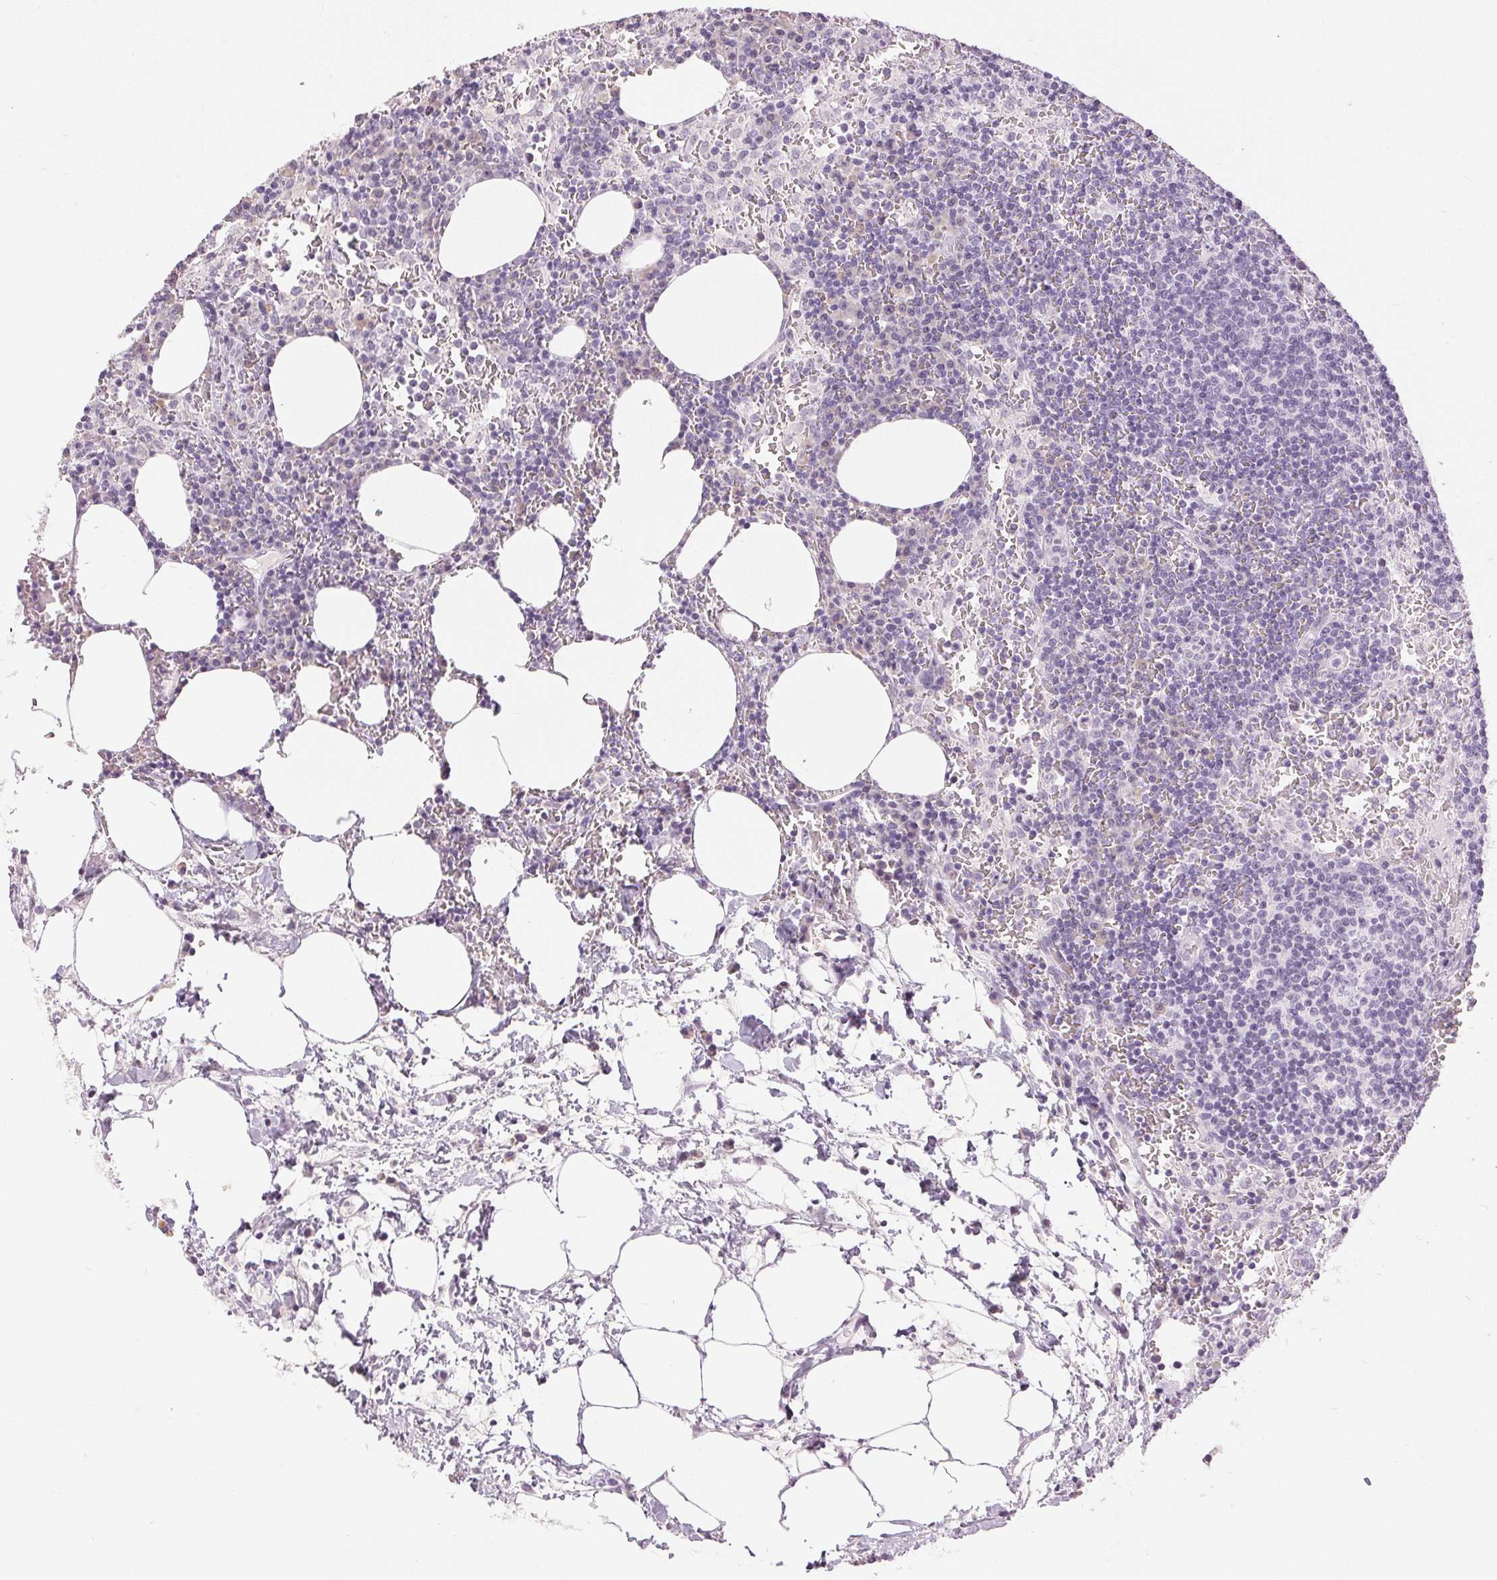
{"staining": {"intensity": "negative", "quantity": "none", "location": "none"}, "tissue": "lymph node", "cell_type": "Germinal center cells", "image_type": "normal", "snomed": [{"axis": "morphology", "description": "Normal tissue, NOS"}, {"axis": "topography", "description": "Lymph node"}], "caption": "High magnification brightfield microscopy of unremarkable lymph node stained with DAB (brown) and counterstained with hematoxylin (blue): germinal center cells show no significant staining.", "gene": "DSG3", "patient": {"sex": "male", "age": 67}}